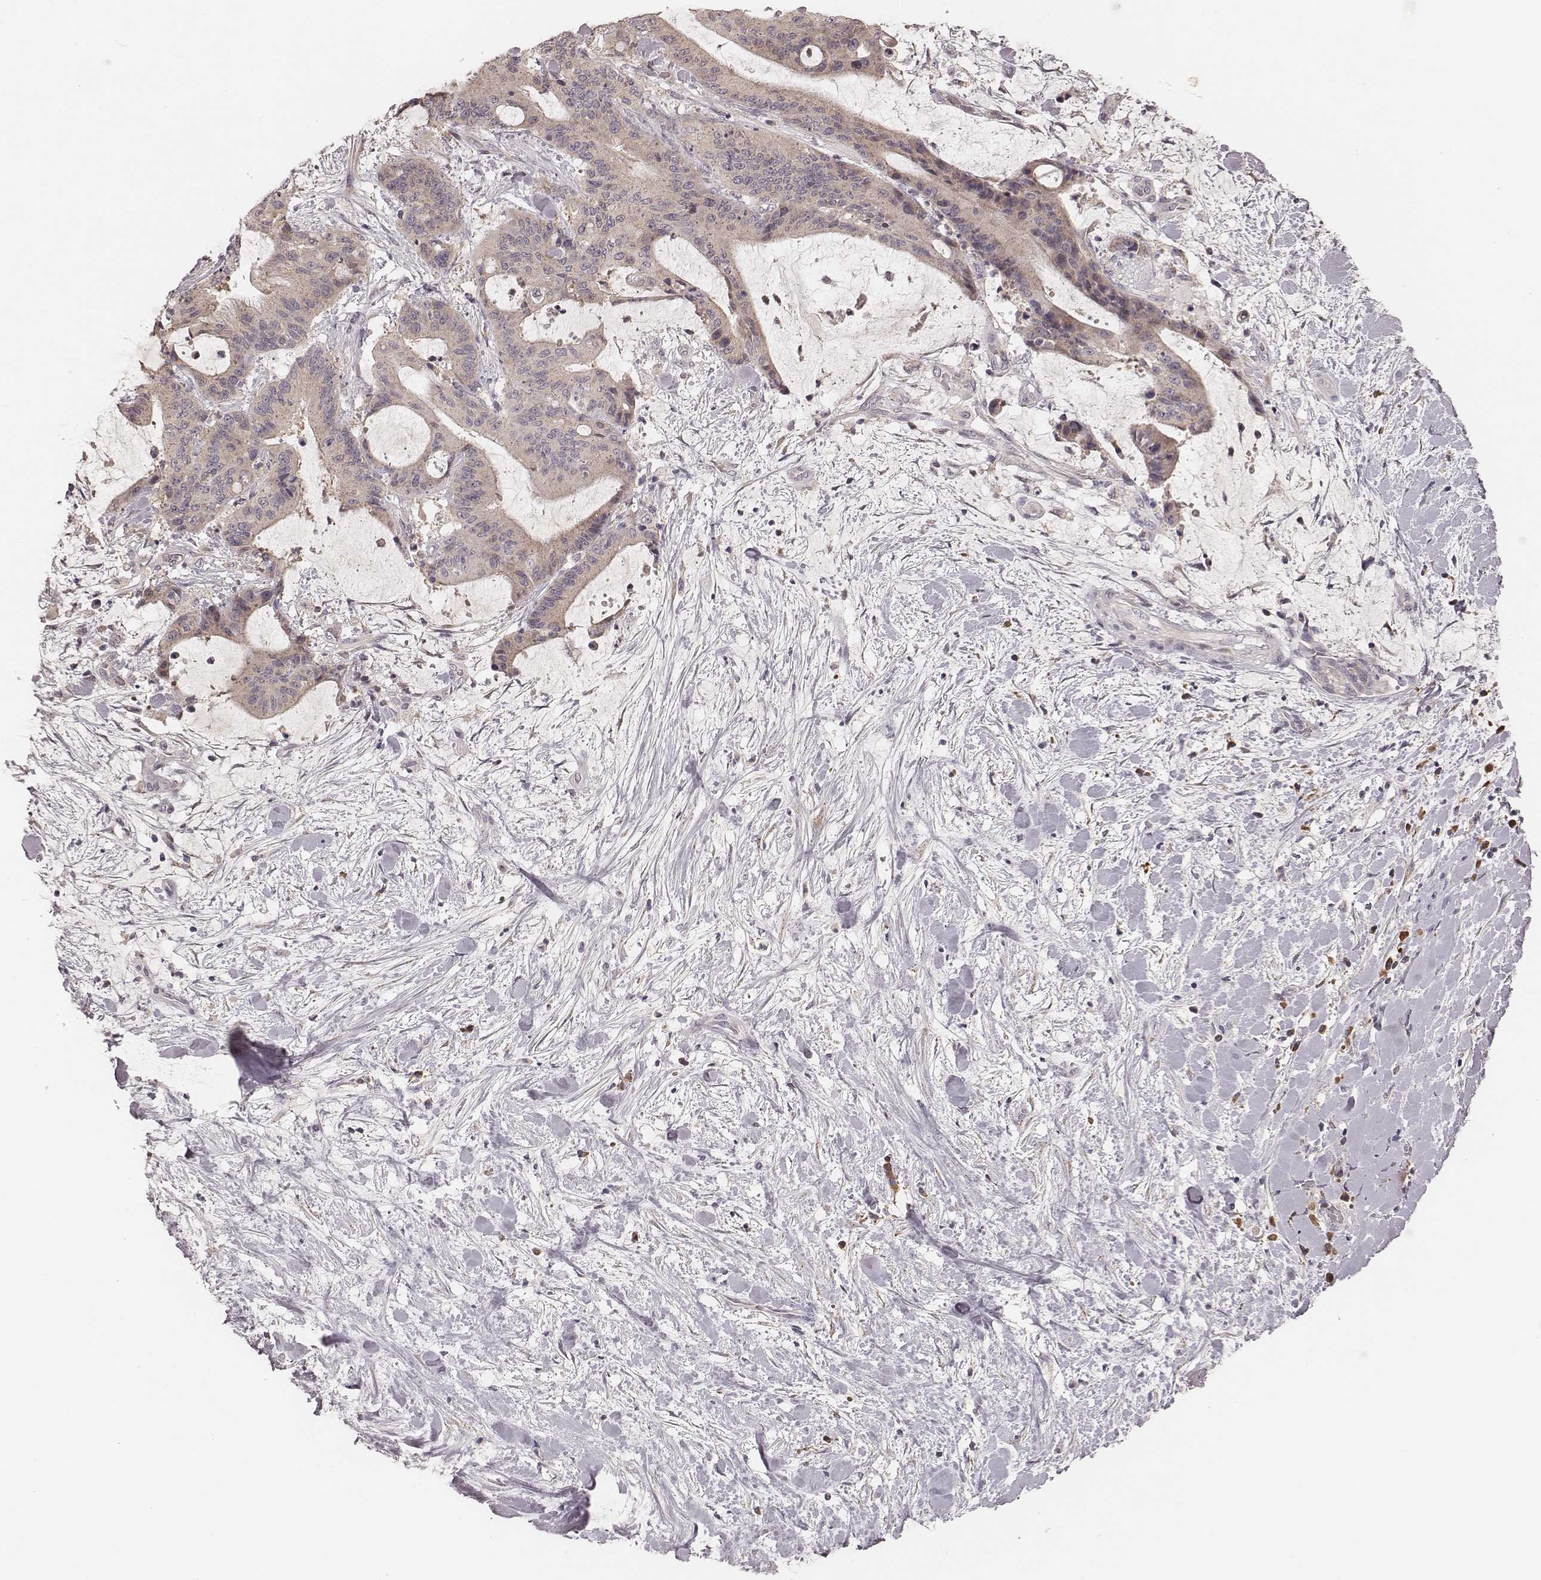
{"staining": {"intensity": "weak", "quantity": ">75%", "location": "cytoplasmic/membranous"}, "tissue": "liver cancer", "cell_type": "Tumor cells", "image_type": "cancer", "snomed": [{"axis": "morphology", "description": "Cholangiocarcinoma"}, {"axis": "topography", "description": "Liver"}], "caption": "Liver cancer (cholangiocarcinoma) tissue demonstrates weak cytoplasmic/membranous staining in approximately >75% of tumor cells", "gene": "P2RX5", "patient": {"sex": "female", "age": 73}}